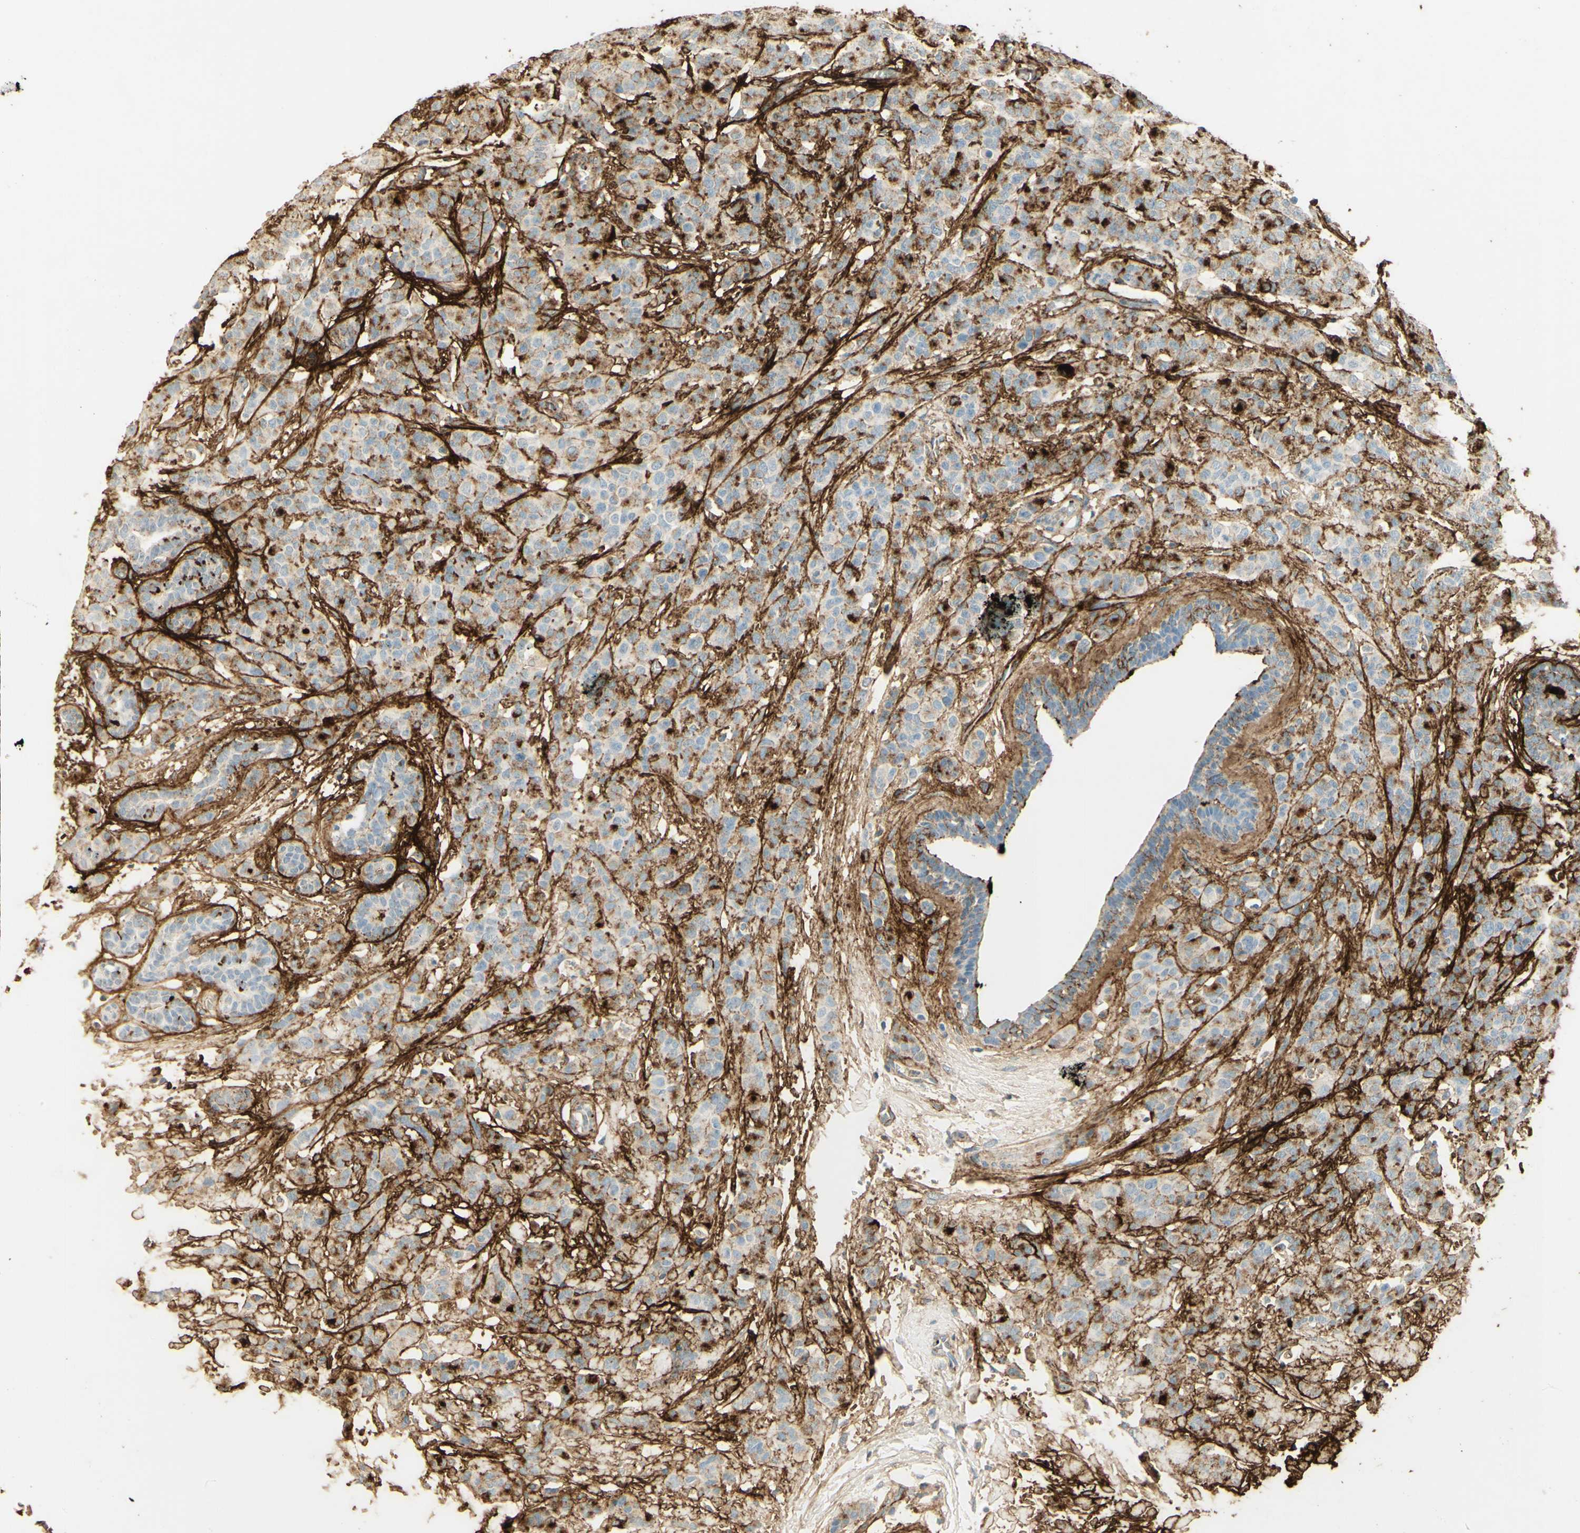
{"staining": {"intensity": "strong", "quantity": "<25%", "location": "cytoplasmic/membranous"}, "tissue": "breast cancer", "cell_type": "Tumor cells", "image_type": "cancer", "snomed": [{"axis": "morphology", "description": "Normal tissue, NOS"}, {"axis": "morphology", "description": "Duct carcinoma"}, {"axis": "topography", "description": "Breast"}], "caption": "This image reveals breast cancer (intraductal carcinoma) stained with immunohistochemistry to label a protein in brown. The cytoplasmic/membranous of tumor cells show strong positivity for the protein. Nuclei are counter-stained blue.", "gene": "TNN", "patient": {"sex": "female", "age": 40}}